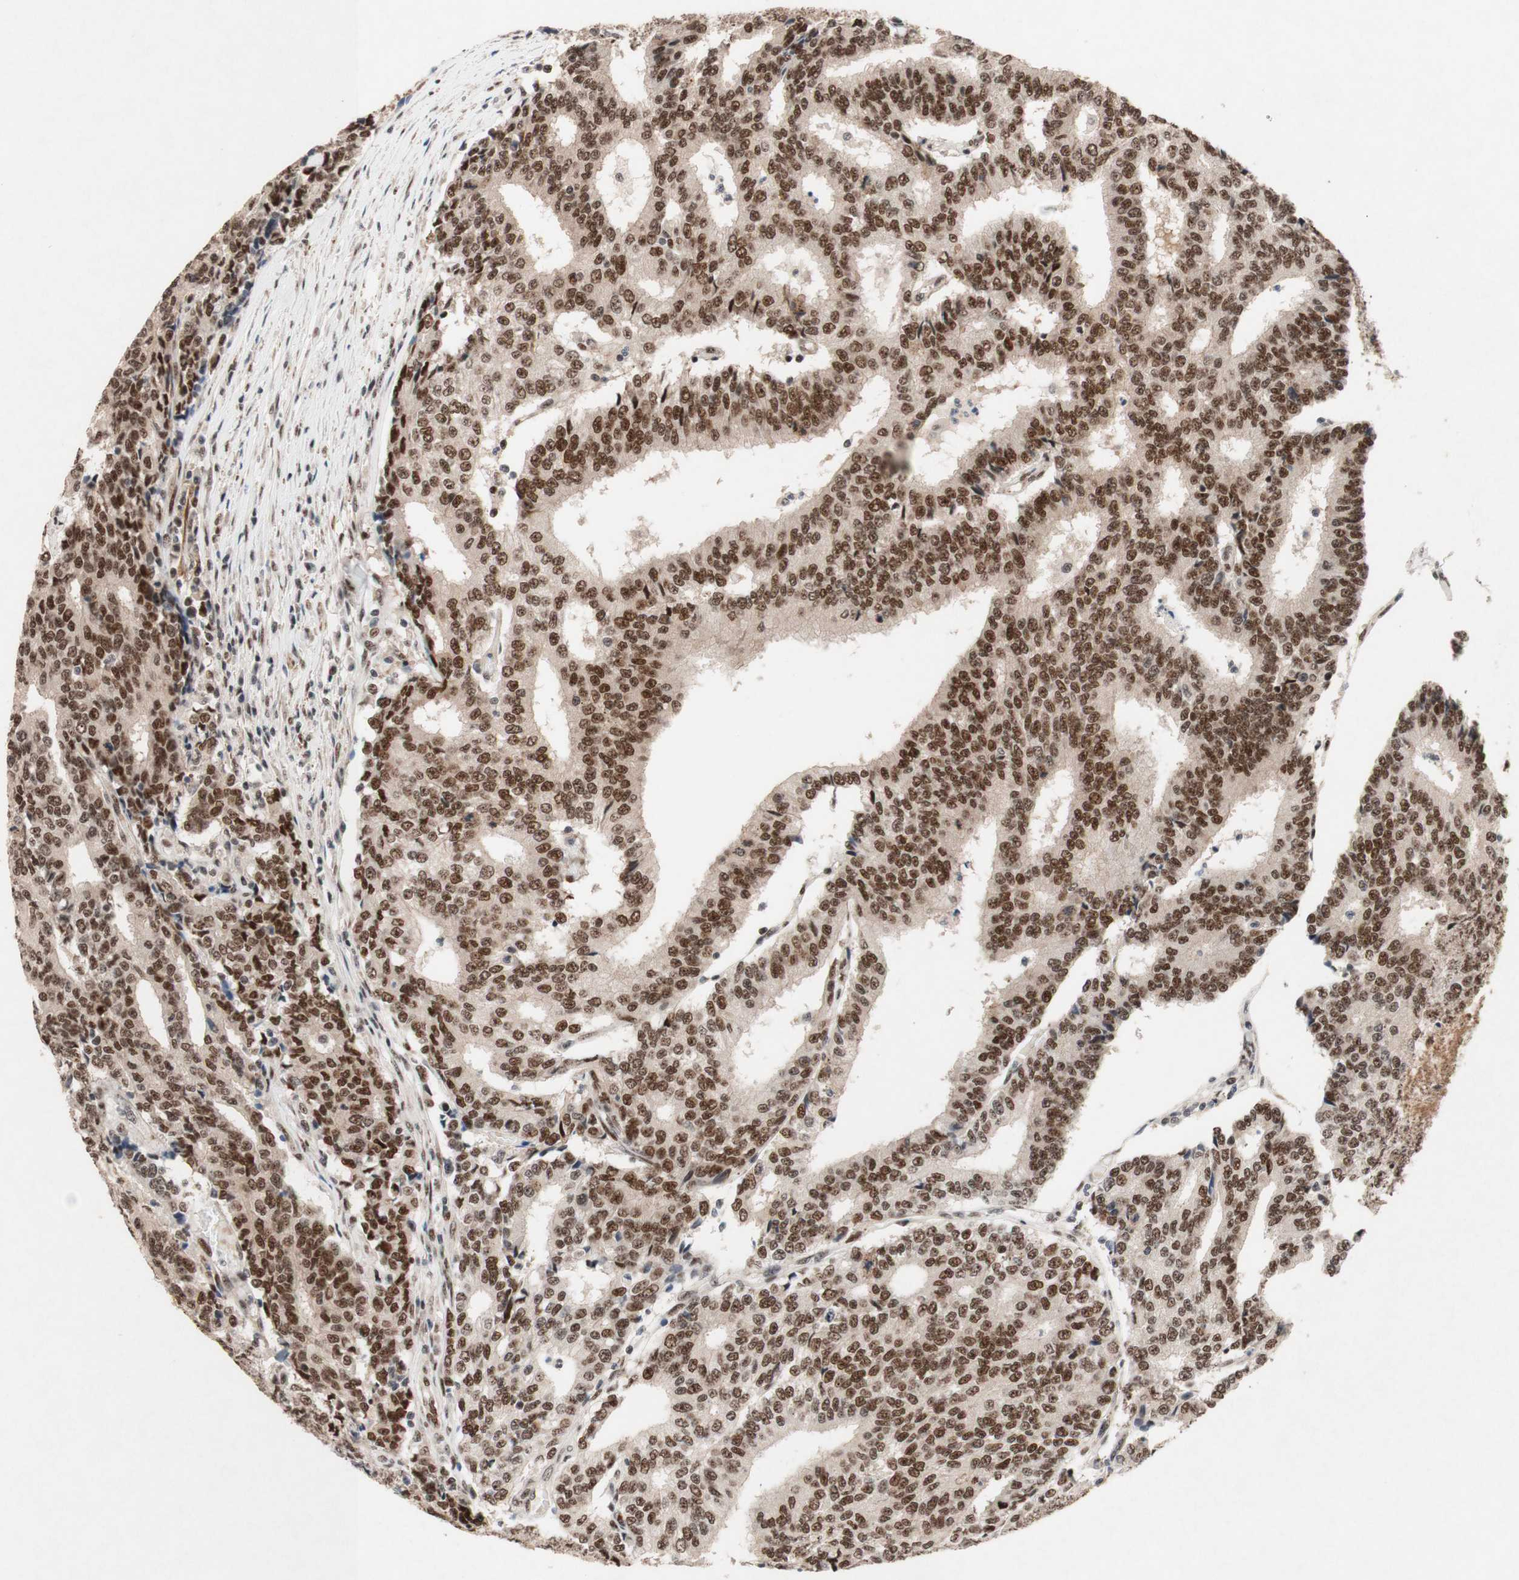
{"staining": {"intensity": "moderate", "quantity": ">75%", "location": "nuclear"}, "tissue": "prostate cancer", "cell_type": "Tumor cells", "image_type": "cancer", "snomed": [{"axis": "morphology", "description": "Normal tissue, NOS"}, {"axis": "morphology", "description": "Adenocarcinoma, High grade"}, {"axis": "topography", "description": "Prostate"}, {"axis": "topography", "description": "Seminal veicle"}], "caption": "Protein analysis of prostate cancer (high-grade adenocarcinoma) tissue exhibits moderate nuclear positivity in about >75% of tumor cells.", "gene": "TLE1", "patient": {"sex": "male", "age": 55}}